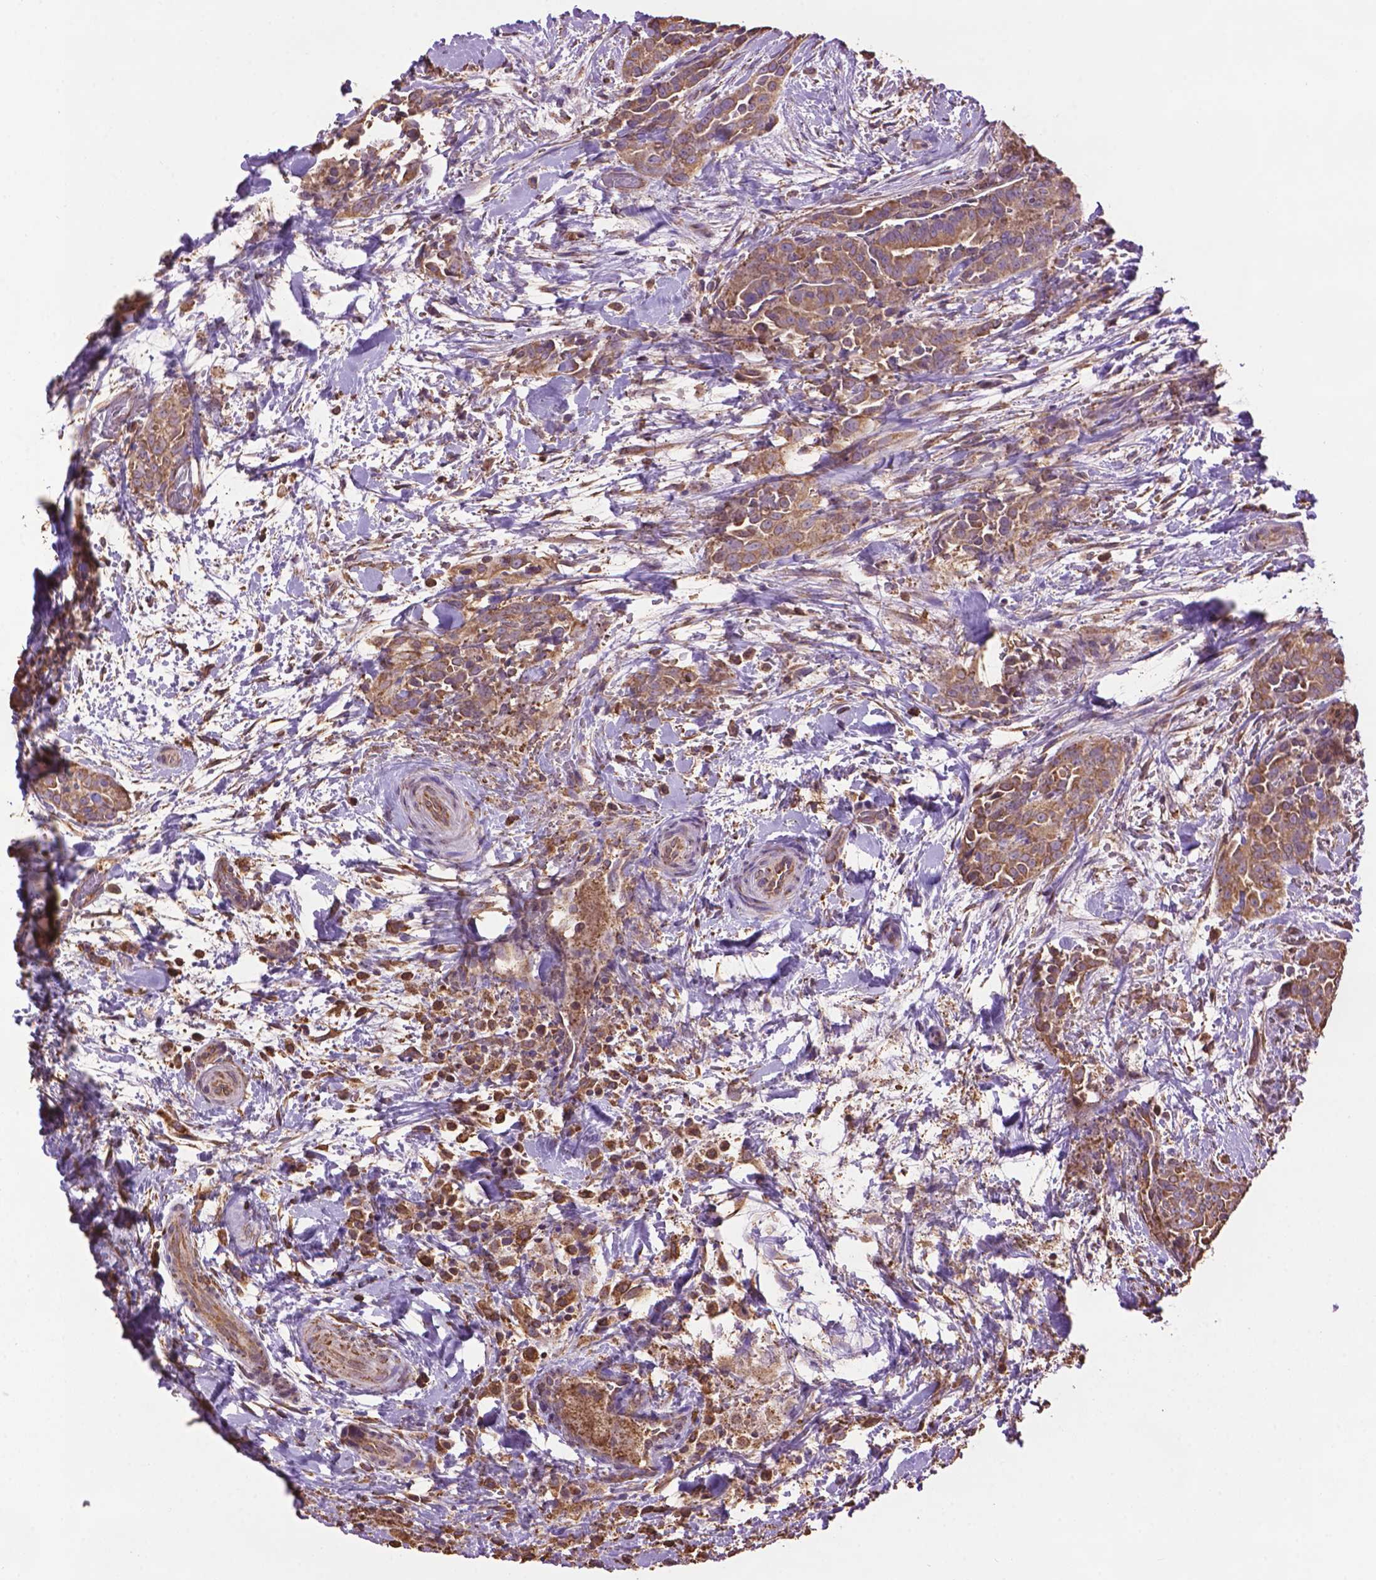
{"staining": {"intensity": "moderate", "quantity": ">75%", "location": "cytoplasmic/membranous"}, "tissue": "thyroid cancer", "cell_type": "Tumor cells", "image_type": "cancer", "snomed": [{"axis": "morphology", "description": "Papillary adenocarcinoma, NOS"}, {"axis": "topography", "description": "Thyroid gland"}], "caption": "Brown immunohistochemical staining in thyroid papillary adenocarcinoma demonstrates moderate cytoplasmic/membranous positivity in approximately >75% of tumor cells. (brown staining indicates protein expression, while blue staining denotes nuclei).", "gene": "PPP2R5E", "patient": {"sex": "male", "age": 61}}